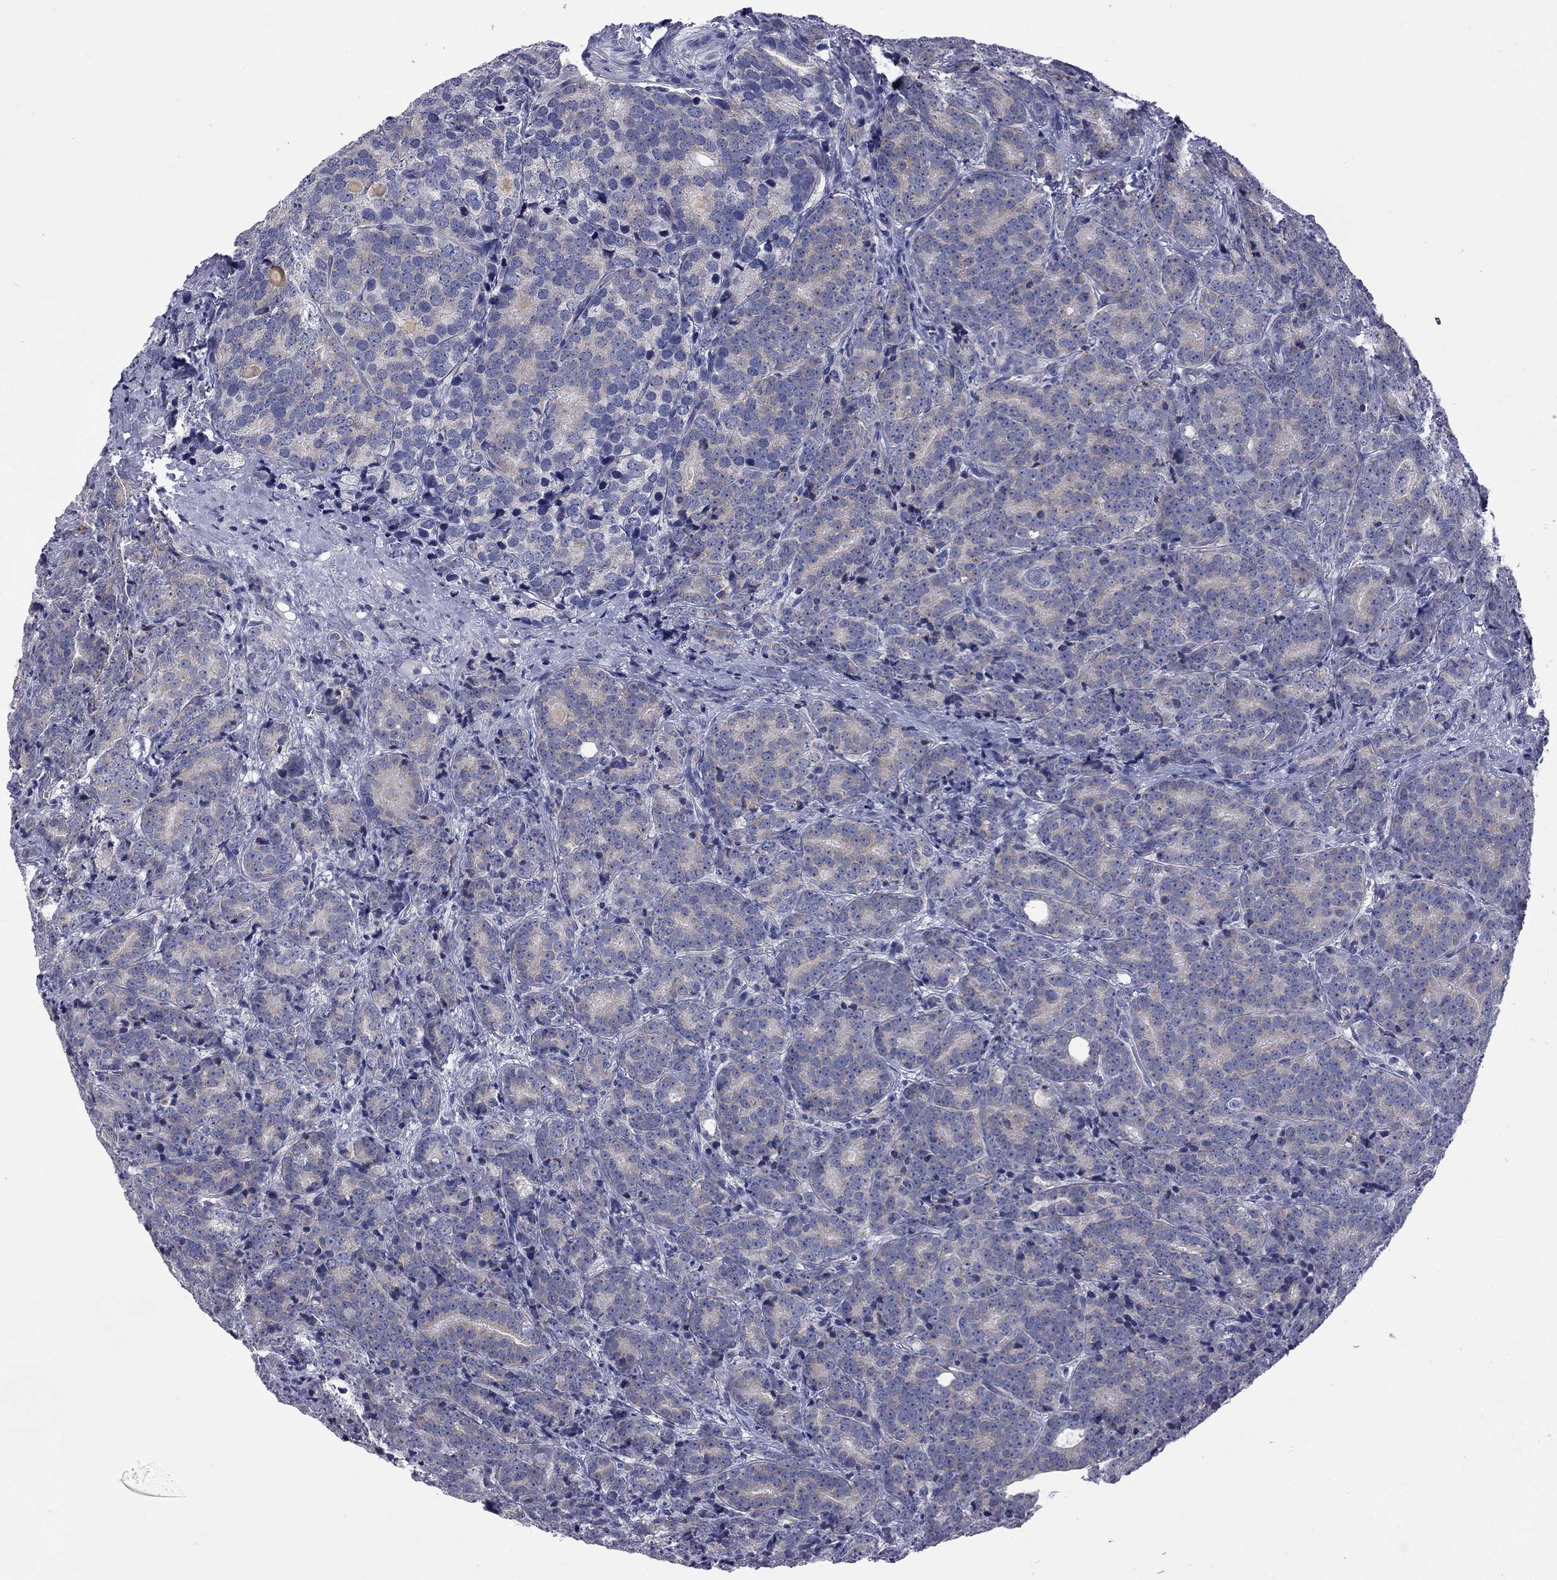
{"staining": {"intensity": "weak", "quantity": "<25%", "location": "cytoplasmic/membranous"}, "tissue": "prostate cancer", "cell_type": "Tumor cells", "image_type": "cancer", "snomed": [{"axis": "morphology", "description": "Adenocarcinoma, NOS"}, {"axis": "topography", "description": "Prostate"}], "caption": "Immunohistochemistry (IHC) histopathology image of prostate cancer (adenocarcinoma) stained for a protein (brown), which exhibits no staining in tumor cells.", "gene": "ABCB4", "patient": {"sex": "male", "age": 71}}